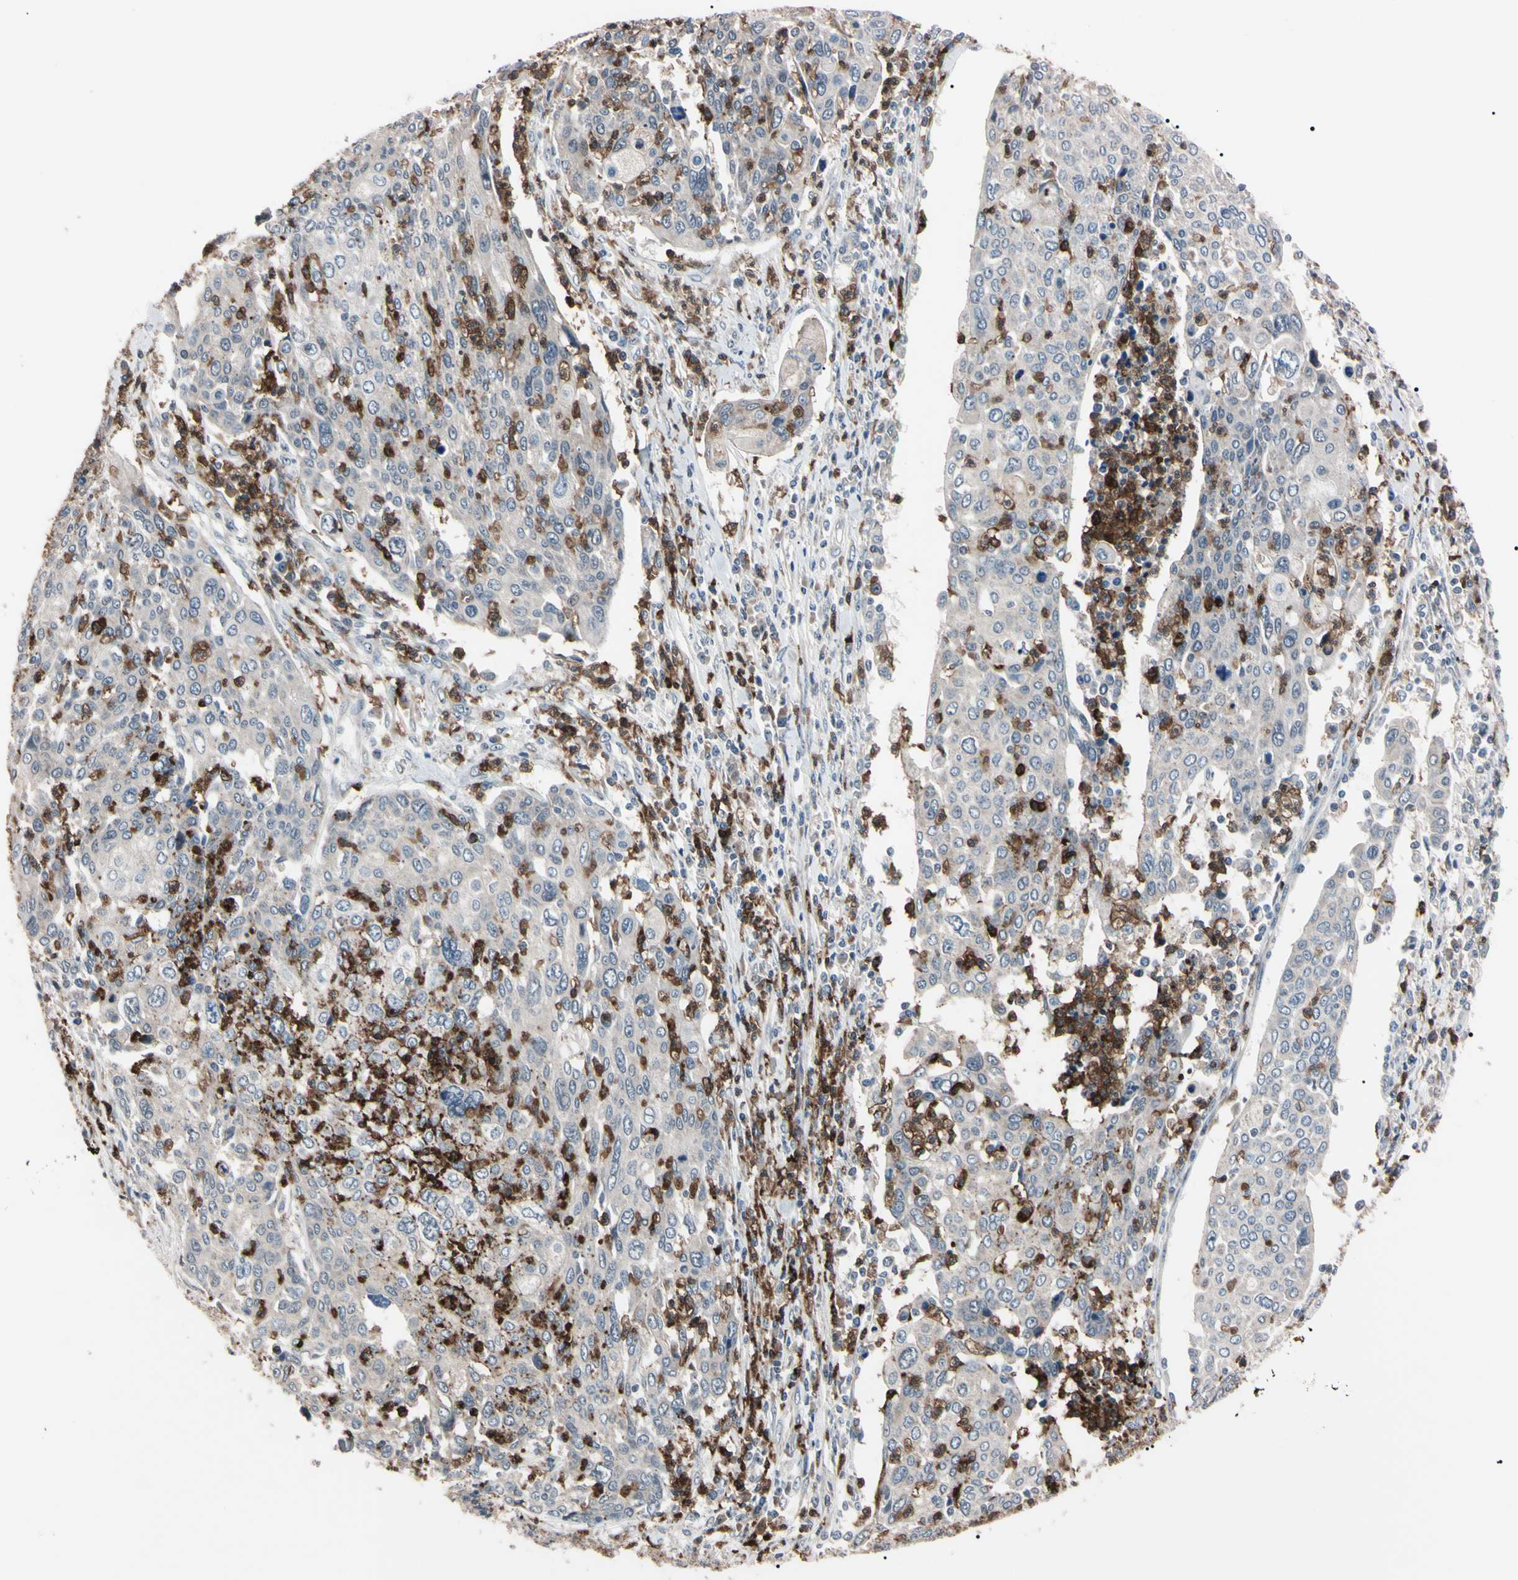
{"staining": {"intensity": "strong", "quantity": "<25%", "location": "cytoplasmic/membranous,nuclear"}, "tissue": "cervical cancer", "cell_type": "Tumor cells", "image_type": "cancer", "snomed": [{"axis": "morphology", "description": "Squamous cell carcinoma, NOS"}, {"axis": "topography", "description": "Cervix"}], "caption": "Strong cytoplasmic/membranous and nuclear positivity is appreciated in about <25% of tumor cells in cervical cancer. (DAB IHC with brightfield microscopy, high magnification).", "gene": "TRAF5", "patient": {"sex": "female", "age": 40}}